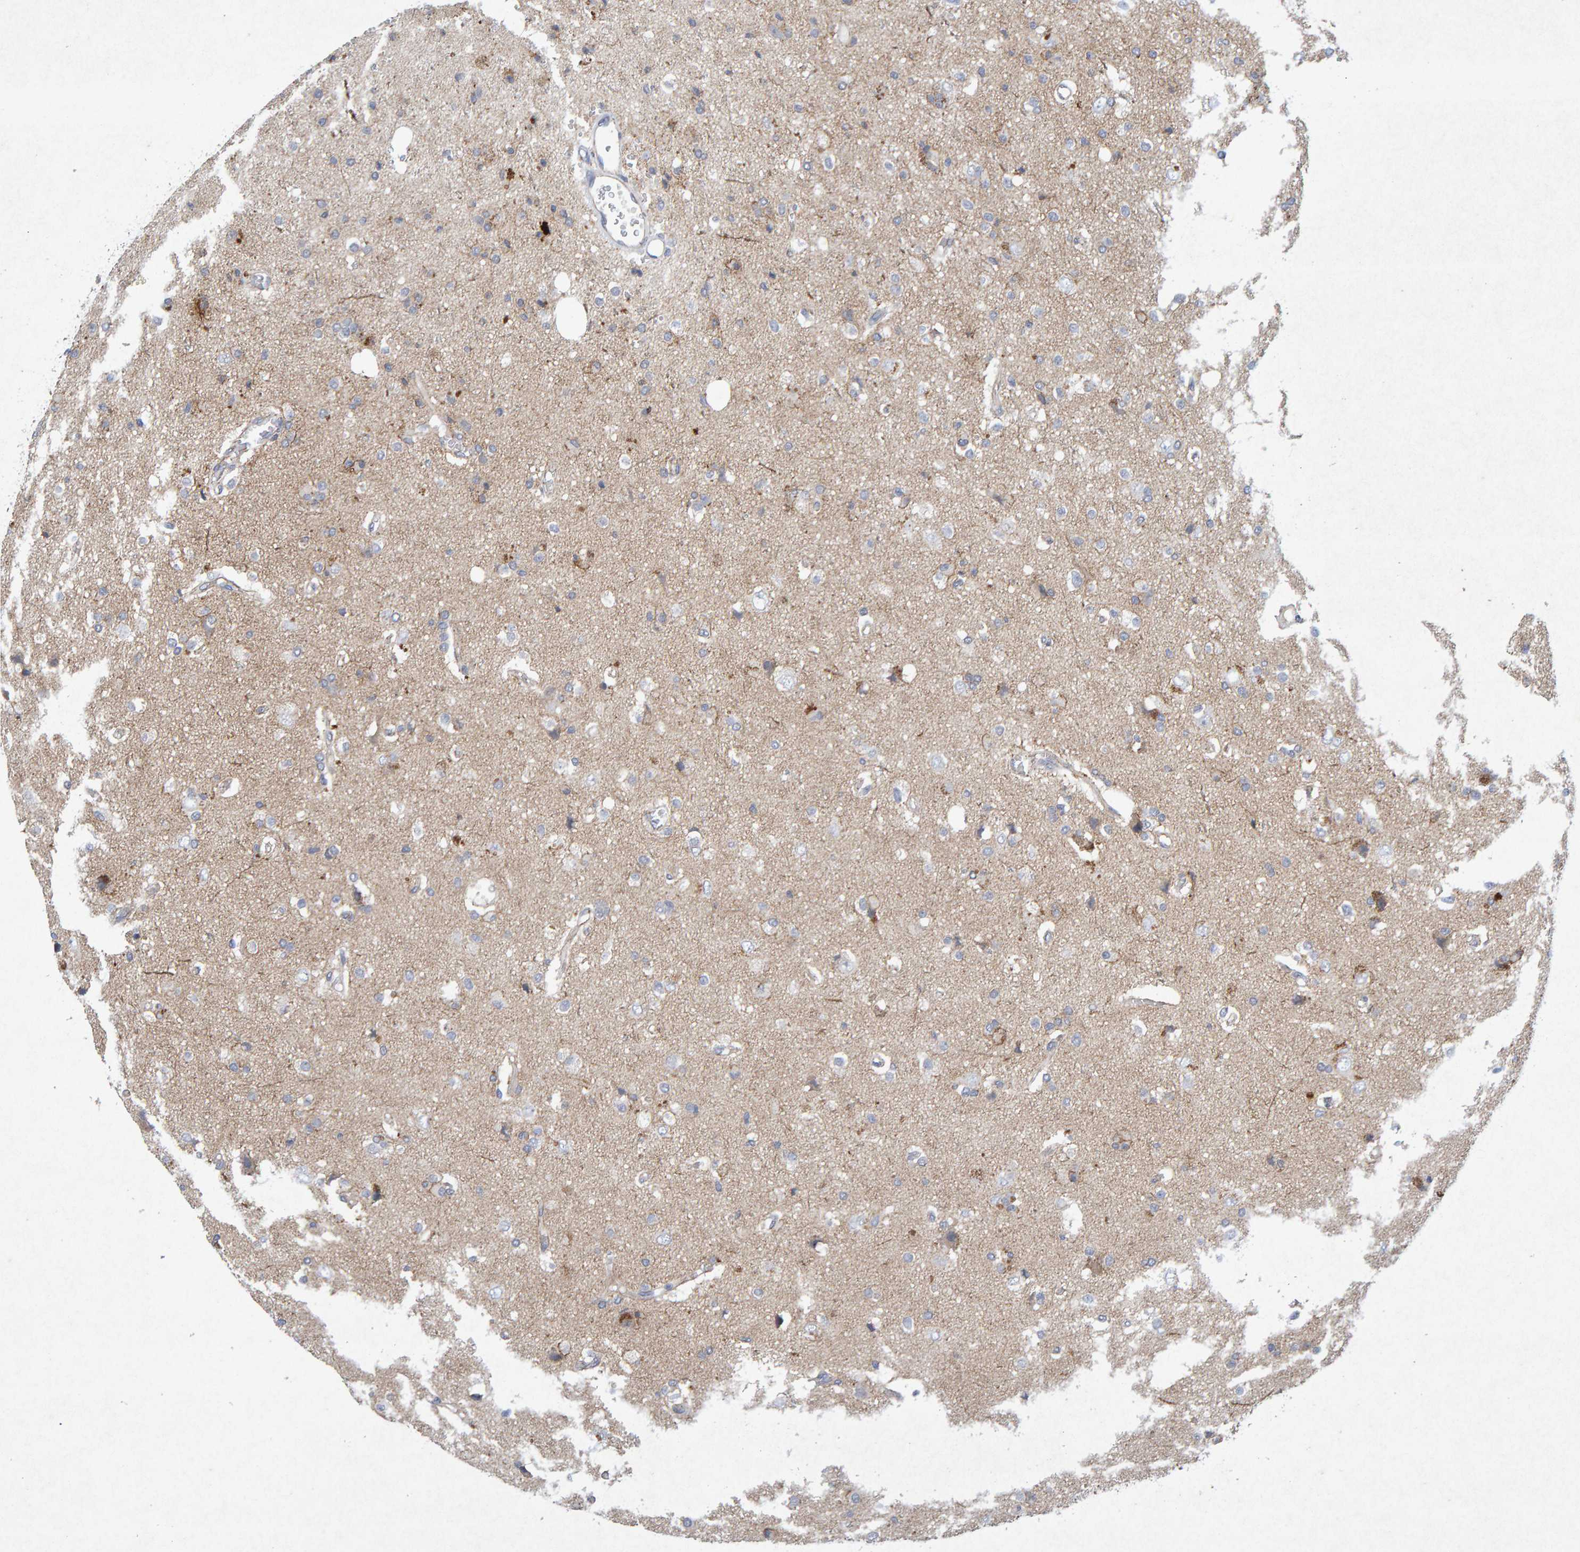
{"staining": {"intensity": "negative", "quantity": "none", "location": "none"}, "tissue": "glioma", "cell_type": "Tumor cells", "image_type": "cancer", "snomed": [{"axis": "morphology", "description": "Glioma, malignant, High grade"}, {"axis": "topography", "description": "Brain"}], "caption": "A high-resolution photomicrograph shows immunohistochemistry staining of glioma, which reveals no significant staining in tumor cells.", "gene": "CDH2", "patient": {"sex": "male", "age": 47}}